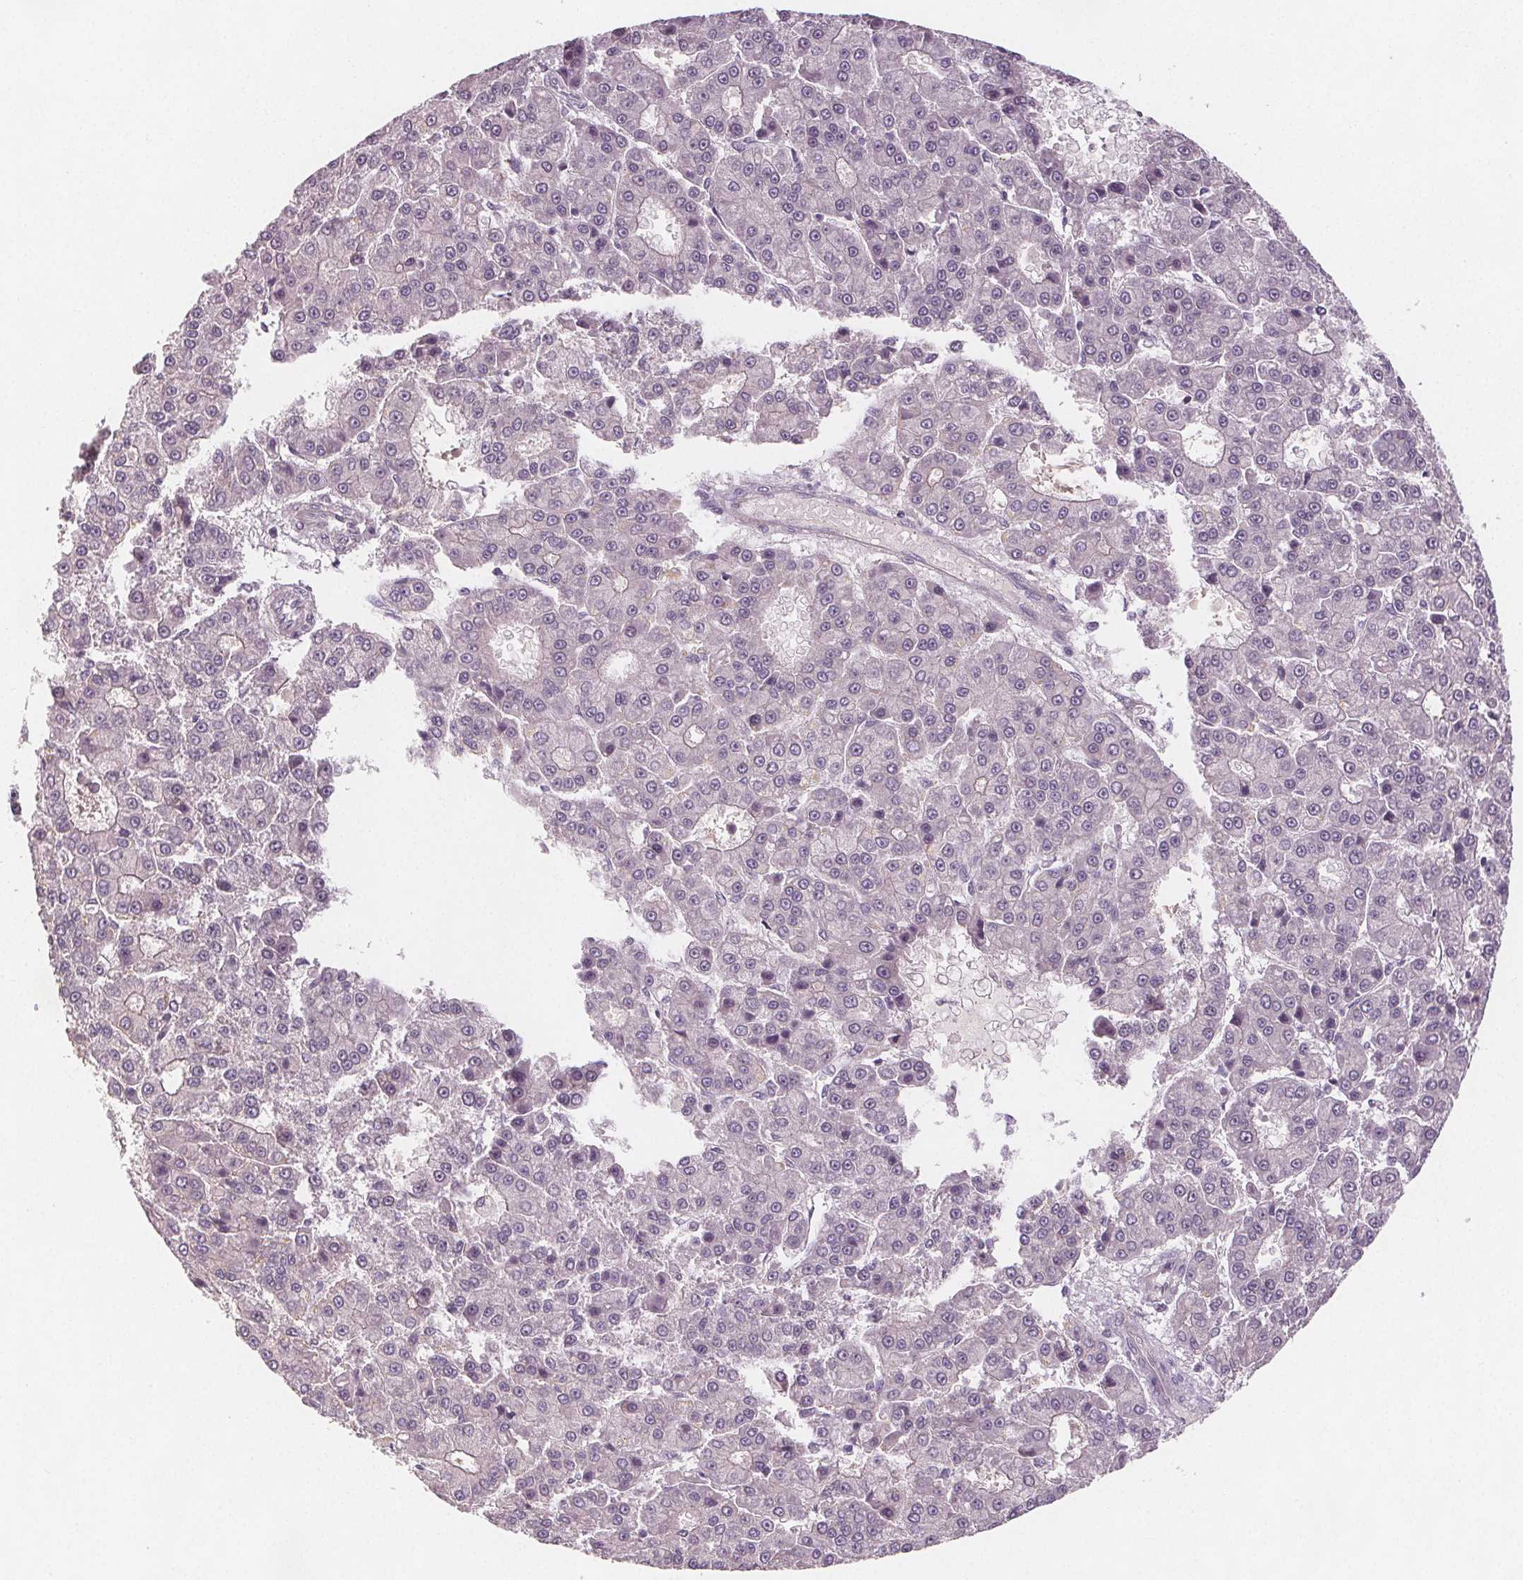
{"staining": {"intensity": "negative", "quantity": "none", "location": "none"}, "tissue": "liver cancer", "cell_type": "Tumor cells", "image_type": "cancer", "snomed": [{"axis": "morphology", "description": "Carcinoma, Hepatocellular, NOS"}, {"axis": "topography", "description": "Liver"}], "caption": "A high-resolution photomicrograph shows immunohistochemistry (IHC) staining of liver hepatocellular carcinoma, which reveals no significant expression in tumor cells.", "gene": "VNN1", "patient": {"sex": "male", "age": 70}}